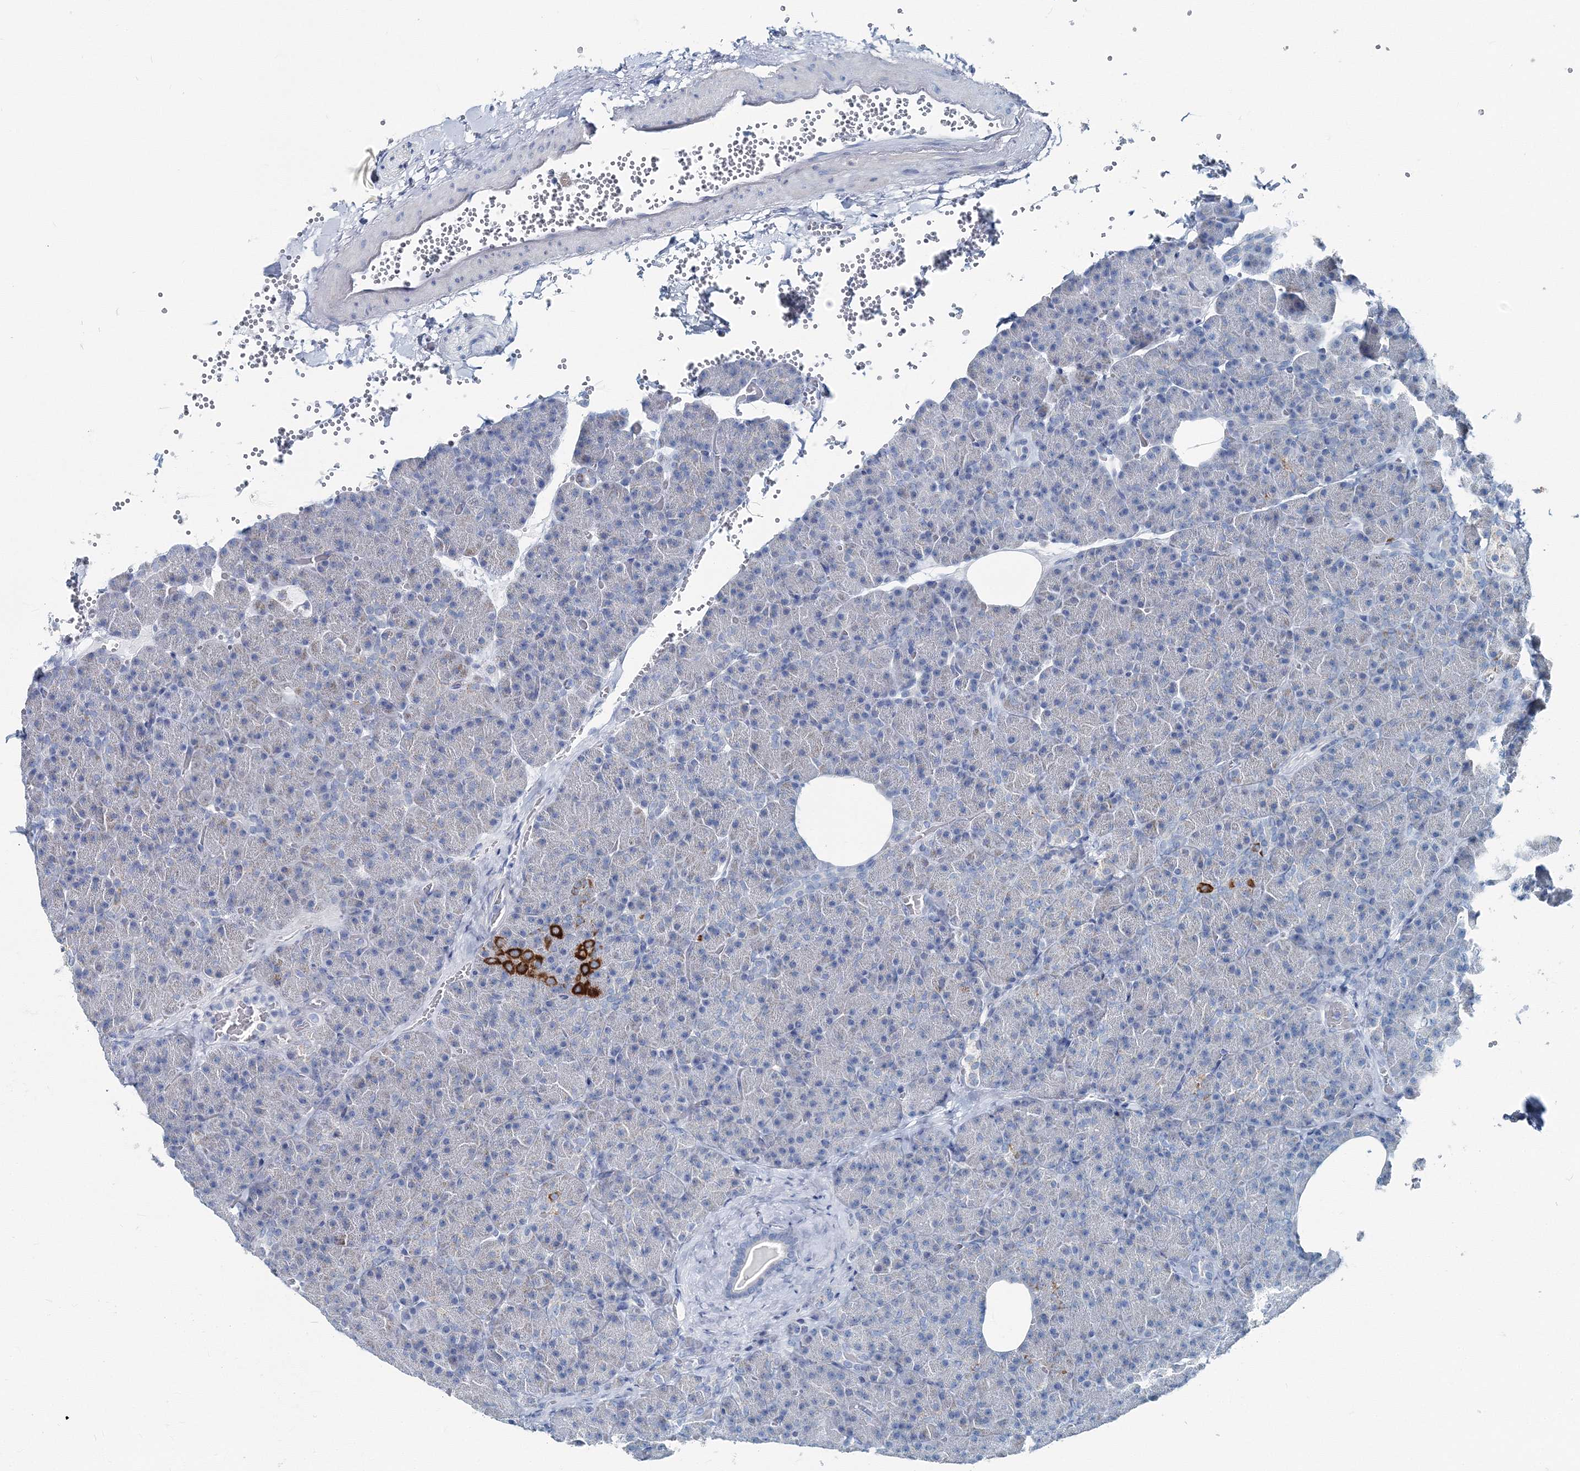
{"staining": {"intensity": "strong", "quantity": "<25%", "location": "cytoplasmic/membranous"}, "tissue": "pancreas", "cell_type": "Exocrine glandular cells", "image_type": "normal", "snomed": [{"axis": "morphology", "description": "Normal tissue, NOS"}, {"axis": "morphology", "description": "Carcinoid, malignant, NOS"}, {"axis": "topography", "description": "Pancreas"}], "caption": "IHC photomicrograph of benign human pancreas stained for a protein (brown), which displays medium levels of strong cytoplasmic/membranous expression in about <25% of exocrine glandular cells.", "gene": "GABARAPL2", "patient": {"sex": "female", "age": 35}}